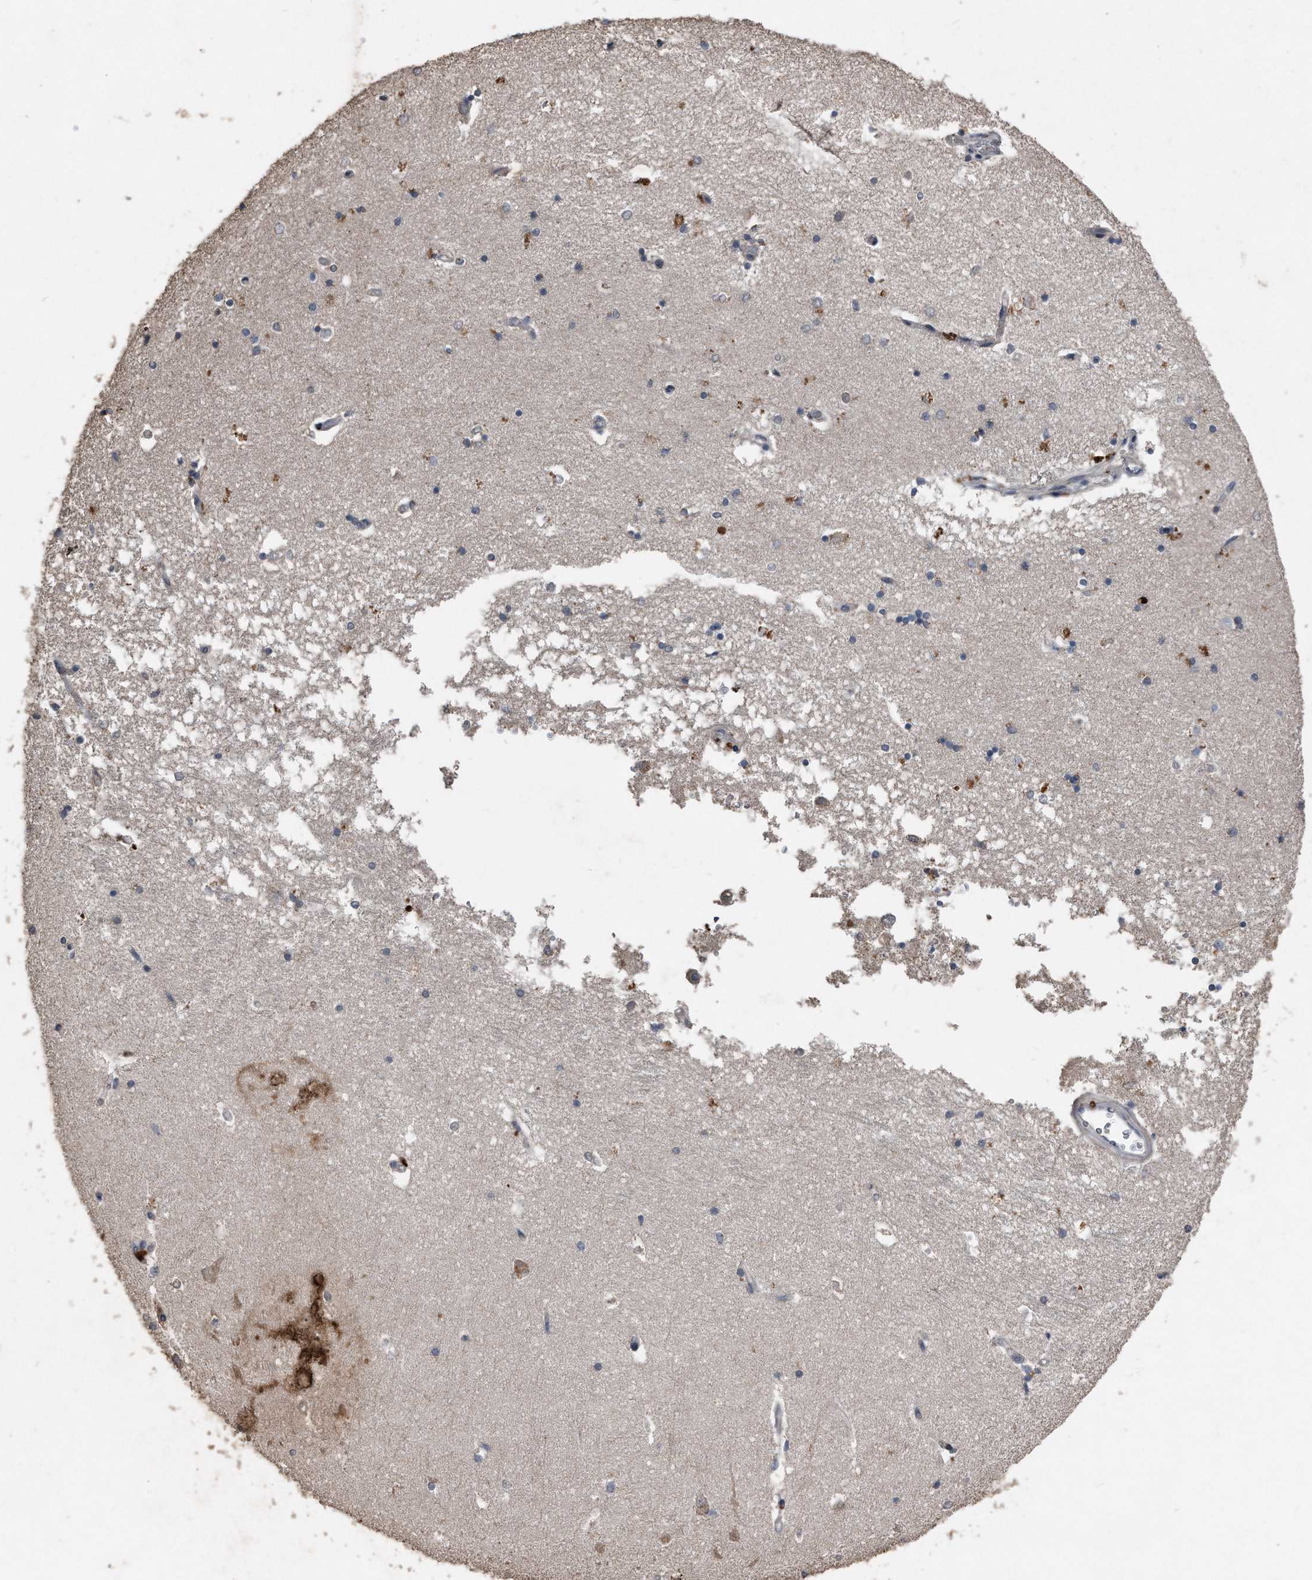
{"staining": {"intensity": "weak", "quantity": "<25%", "location": "cytoplasmic/membranous"}, "tissue": "hippocampus", "cell_type": "Glial cells", "image_type": "normal", "snomed": [{"axis": "morphology", "description": "Normal tissue, NOS"}, {"axis": "topography", "description": "Hippocampus"}], "caption": "Normal hippocampus was stained to show a protein in brown. There is no significant staining in glial cells. The staining is performed using DAB (3,3'-diaminobenzidine) brown chromogen with nuclei counter-stained in using hematoxylin.", "gene": "ANKRD10", "patient": {"sex": "male", "age": 45}}